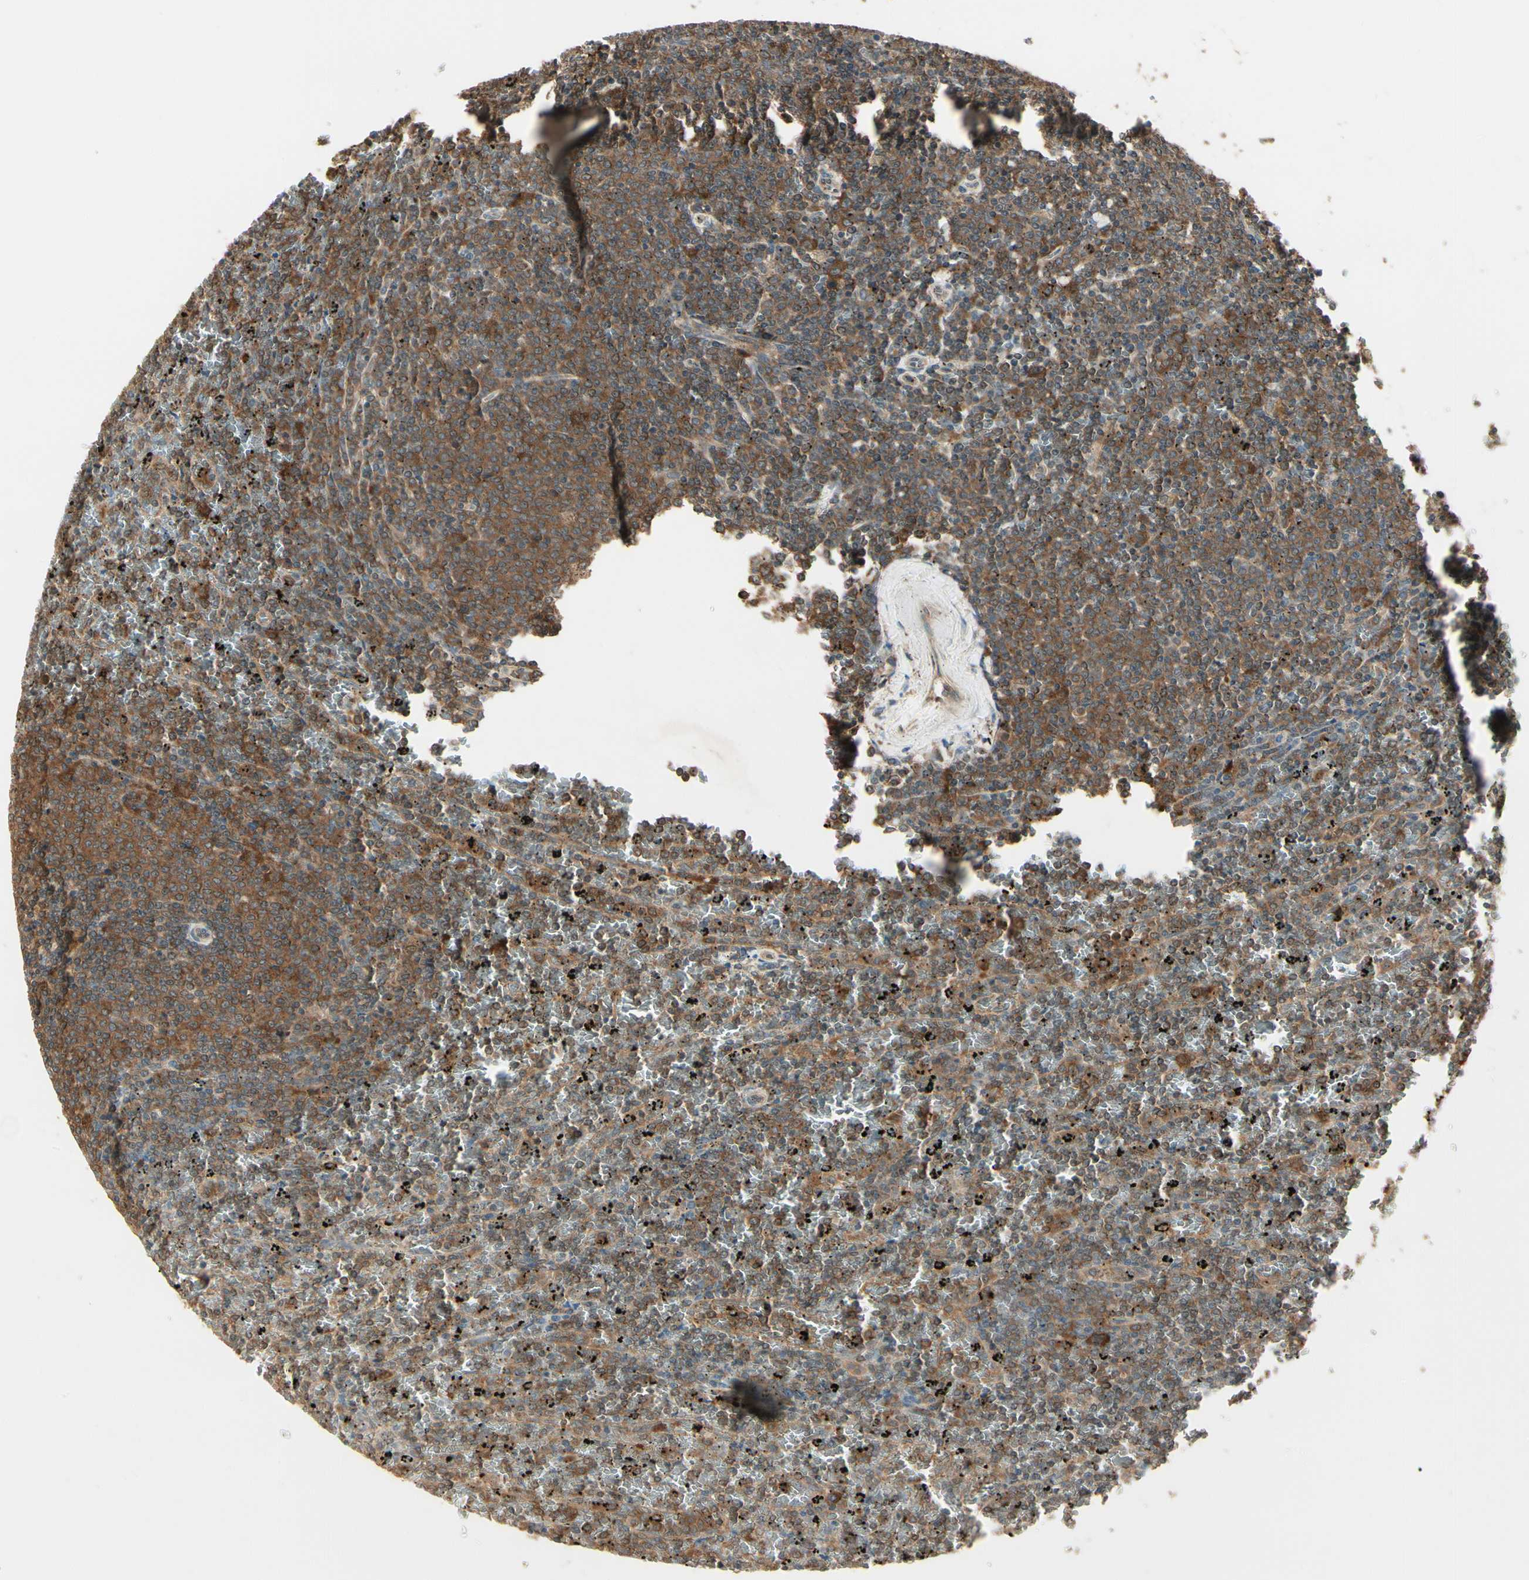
{"staining": {"intensity": "strong", "quantity": ">75%", "location": "cytoplasmic/membranous"}, "tissue": "lymphoma", "cell_type": "Tumor cells", "image_type": "cancer", "snomed": [{"axis": "morphology", "description": "Malignant lymphoma, non-Hodgkin's type, Low grade"}, {"axis": "topography", "description": "Spleen"}], "caption": "Lymphoma tissue demonstrates strong cytoplasmic/membranous expression in about >75% of tumor cells, visualized by immunohistochemistry. (DAB (3,3'-diaminobenzidine) = brown stain, brightfield microscopy at high magnification).", "gene": "CCT7", "patient": {"sex": "female", "age": 77}}